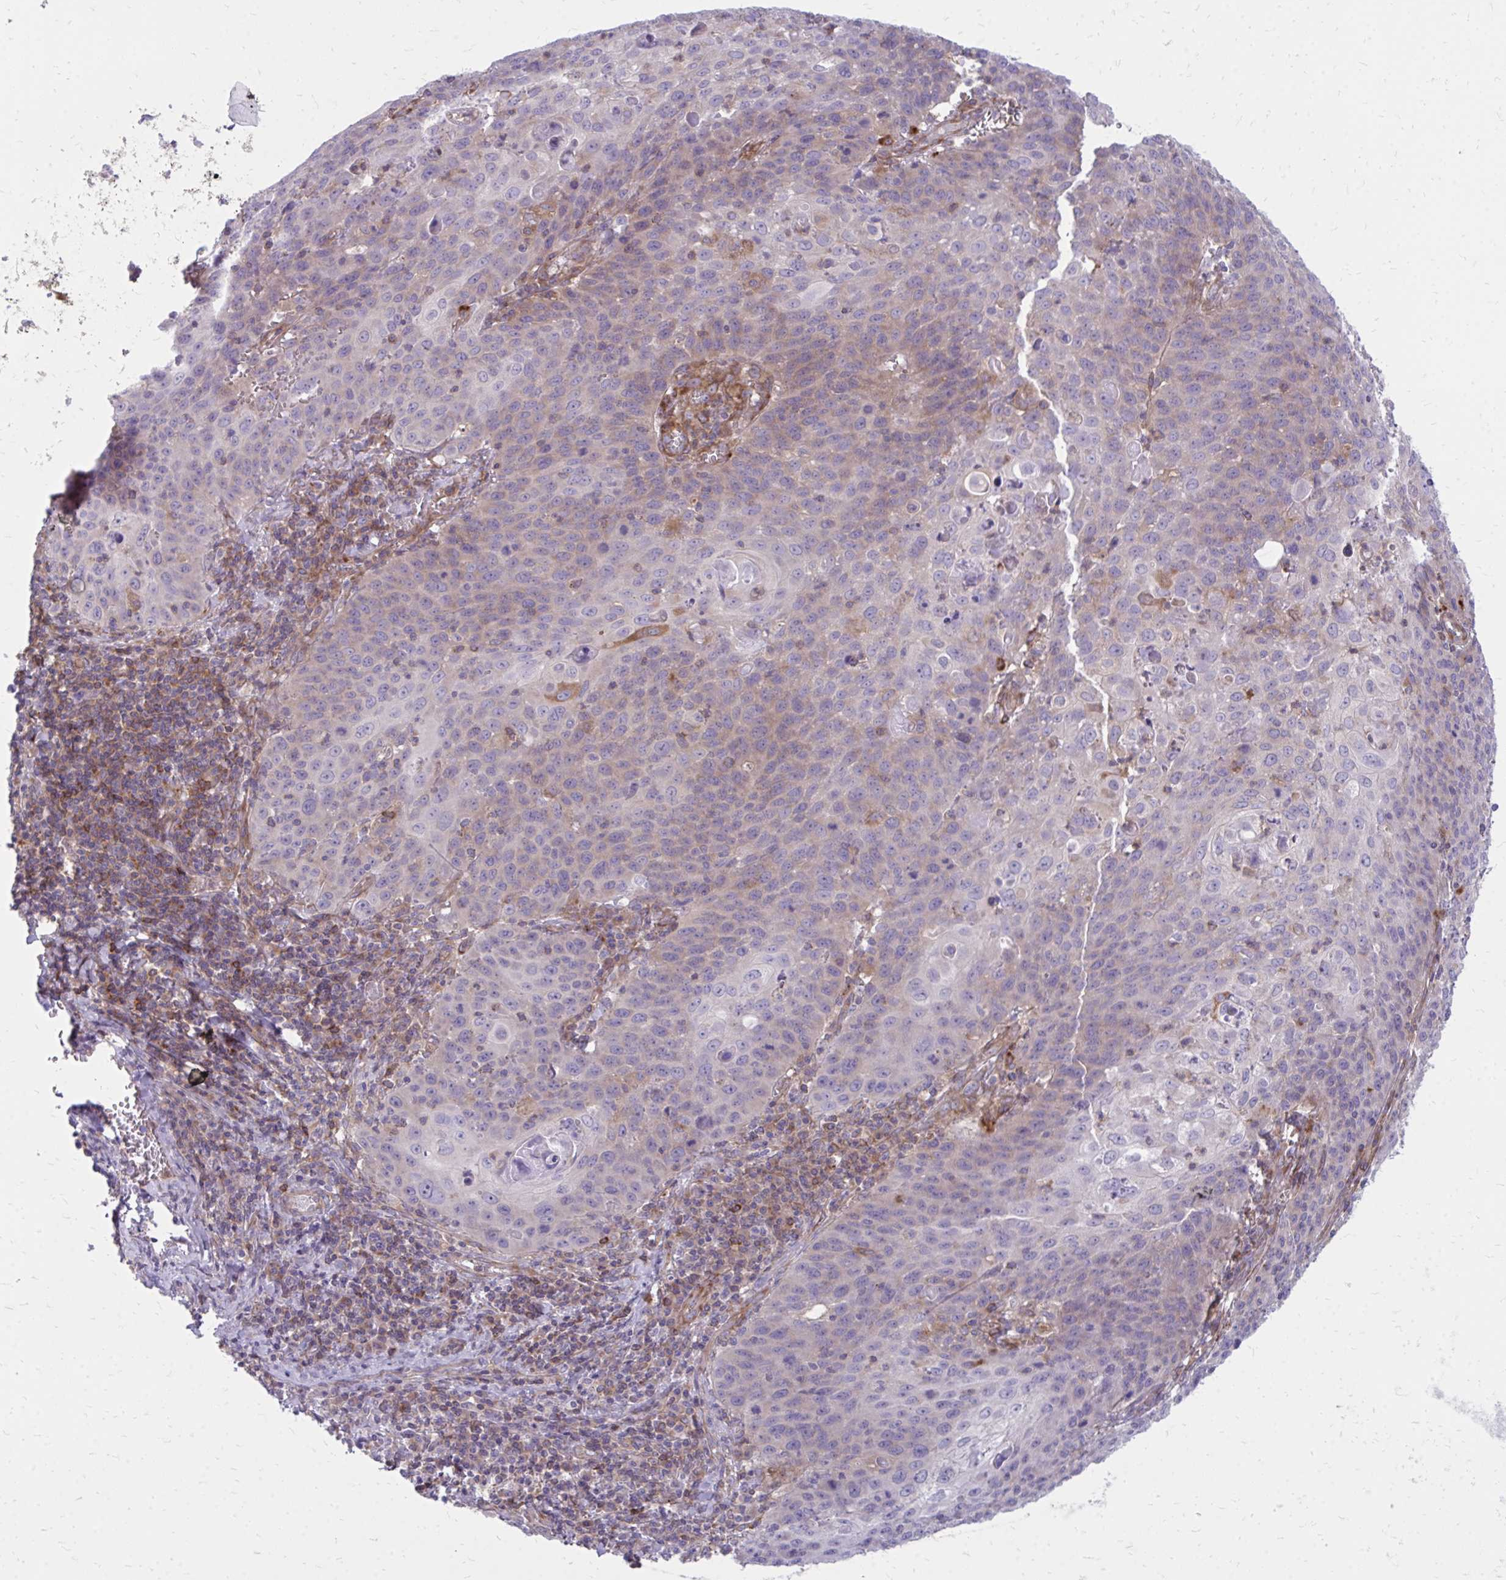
{"staining": {"intensity": "weak", "quantity": "25%-75%", "location": "cytoplasmic/membranous"}, "tissue": "cervical cancer", "cell_type": "Tumor cells", "image_type": "cancer", "snomed": [{"axis": "morphology", "description": "Squamous cell carcinoma, NOS"}, {"axis": "topography", "description": "Cervix"}], "caption": "Immunohistochemical staining of human cervical squamous cell carcinoma demonstrates low levels of weak cytoplasmic/membranous expression in approximately 25%-75% of tumor cells.", "gene": "ASAP1", "patient": {"sex": "female", "age": 65}}